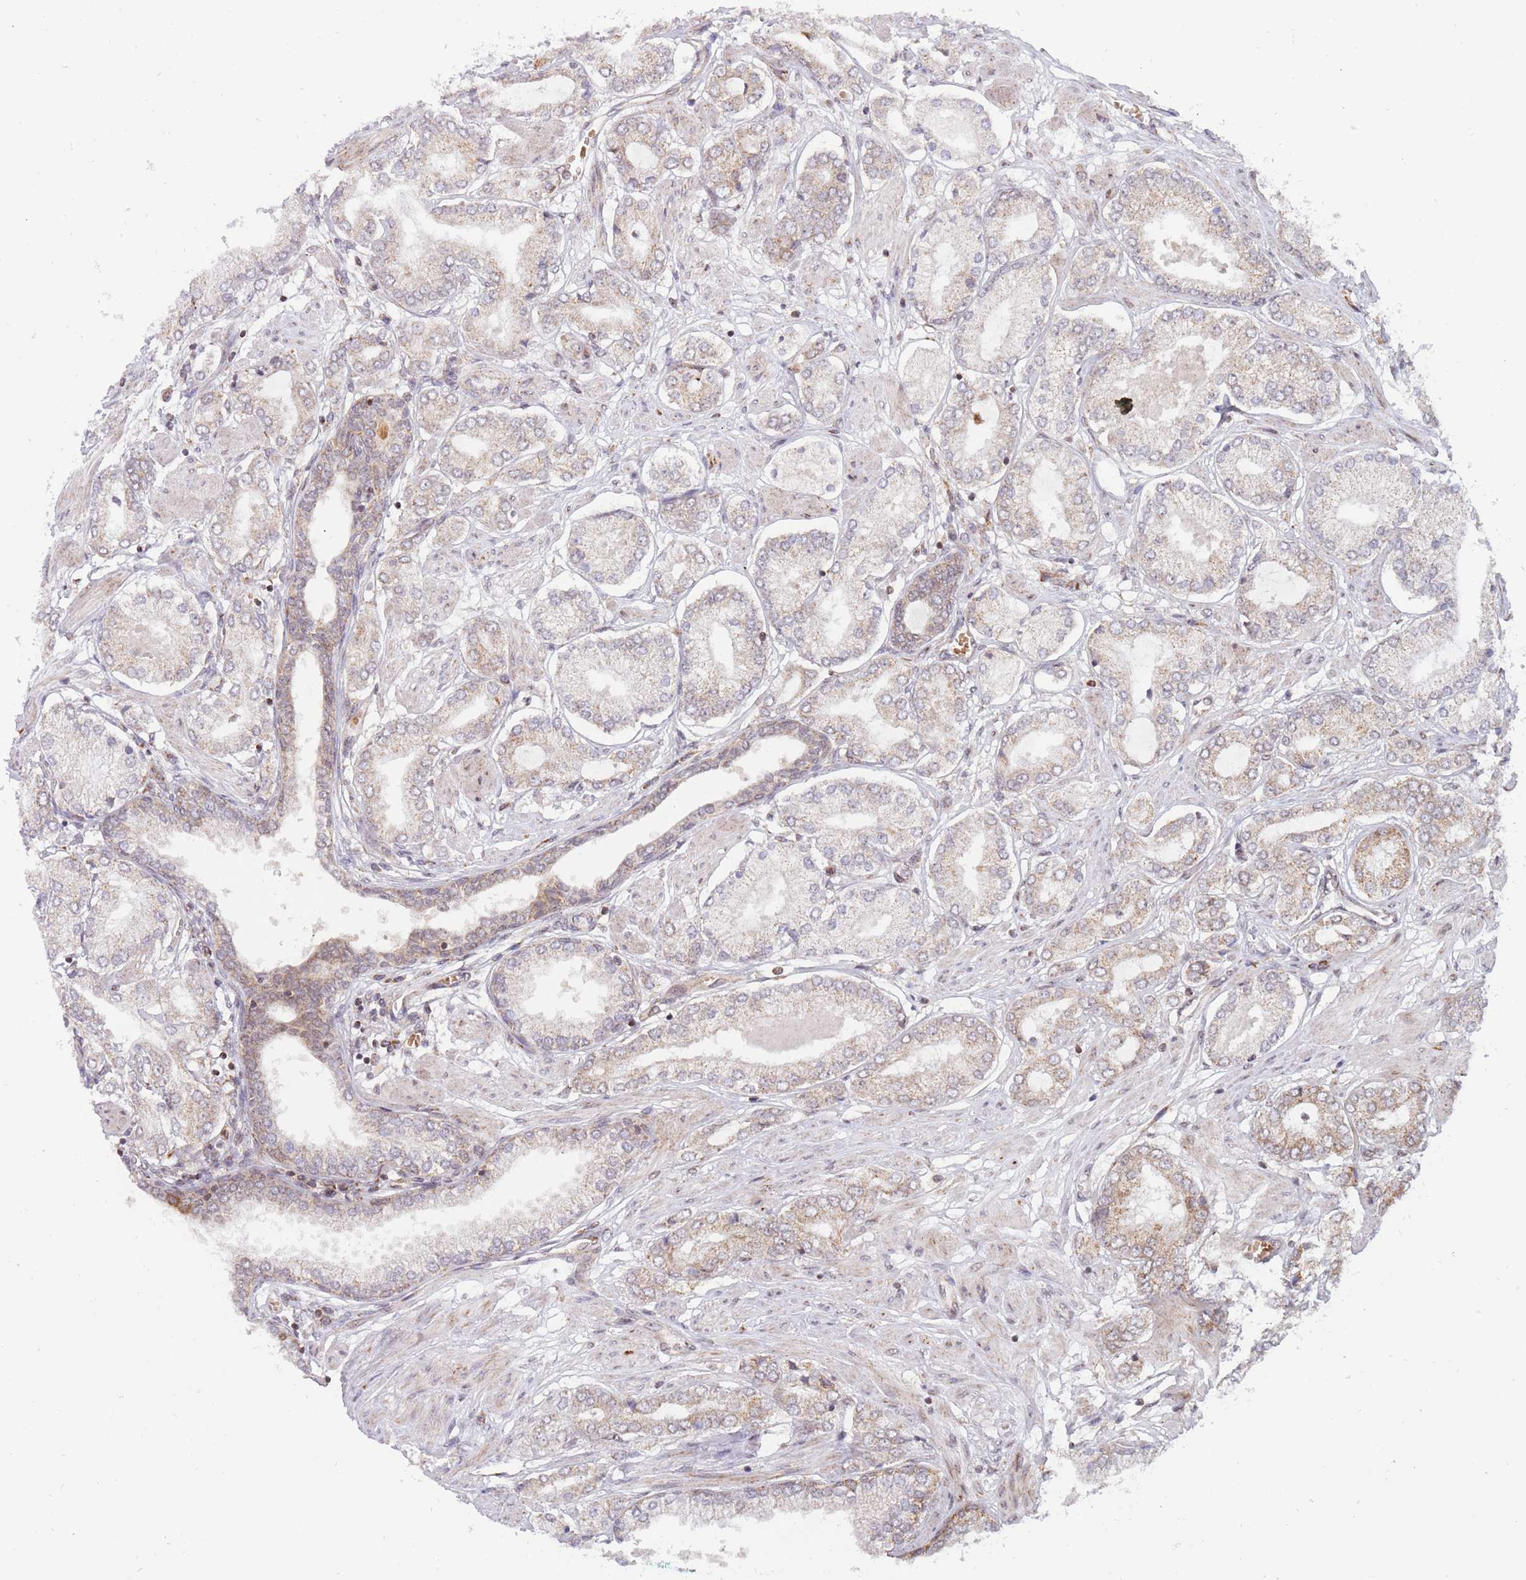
{"staining": {"intensity": "weak", "quantity": "<25%", "location": "cytoplasmic/membranous"}, "tissue": "prostate cancer", "cell_type": "Tumor cells", "image_type": "cancer", "snomed": [{"axis": "morphology", "description": "Adenocarcinoma, High grade"}, {"axis": "topography", "description": "Prostate and seminal vesicle, NOS"}], "caption": "Prostate cancer was stained to show a protein in brown. There is no significant positivity in tumor cells.", "gene": "BOD1L1", "patient": {"sex": "male", "age": 64}}